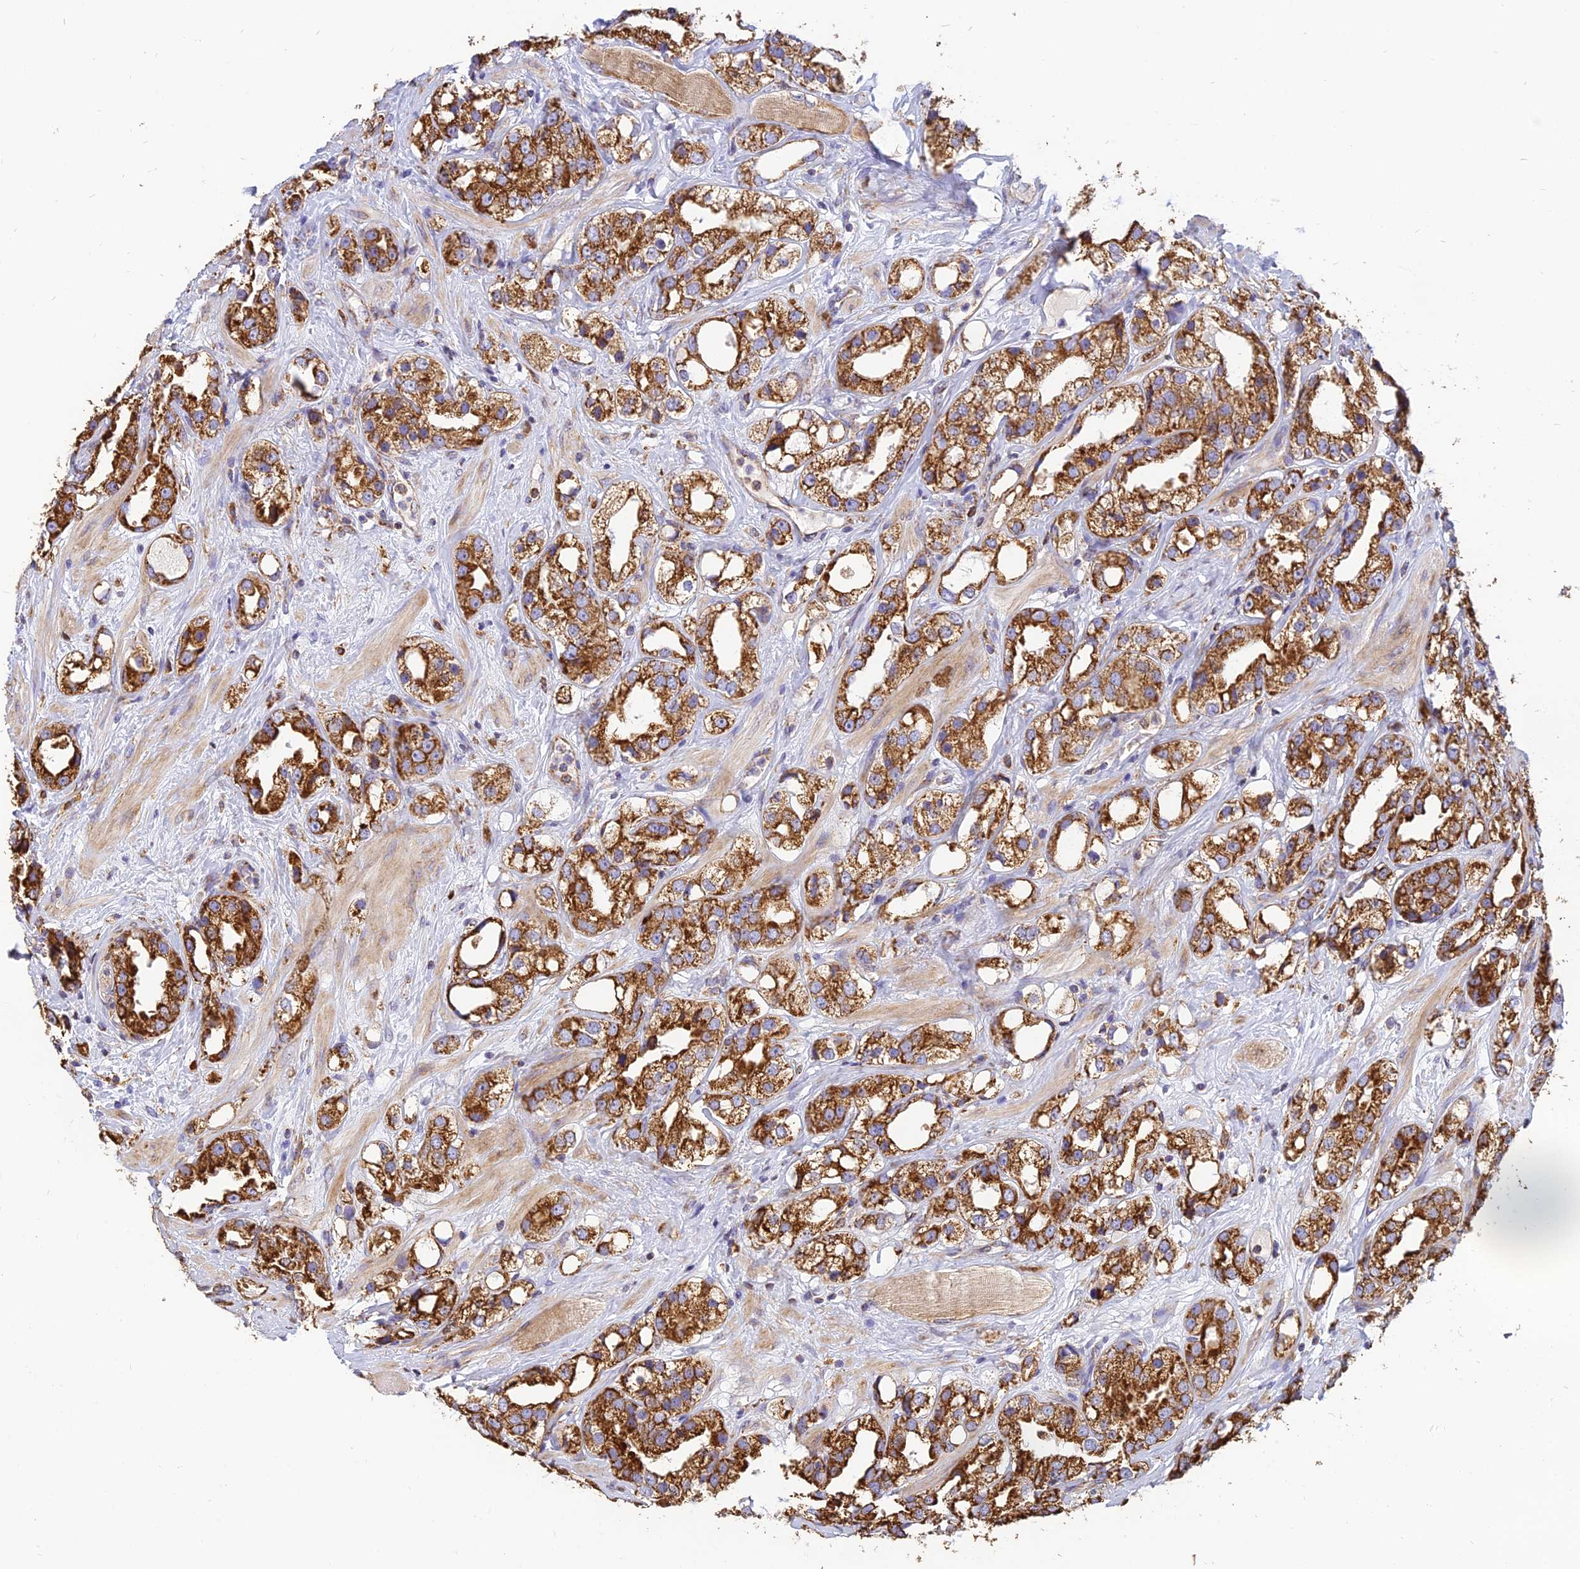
{"staining": {"intensity": "strong", "quantity": ">75%", "location": "cytoplasmic/membranous"}, "tissue": "prostate cancer", "cell_type": "Tumor cells", "image_type": "cancer", "snomed": [{"axis": "morphology", "description": "Adenocarcinoma, NOS"}, {"axis": "topography", "description": "Prostate"}], "caption": "A brown stain highlights strong cytoplasmic/membranous staining of a protein in human prostate cancer tumor cells.", "gene": "THUMPD2", "patient": {"sex": "male", "age": 79}}